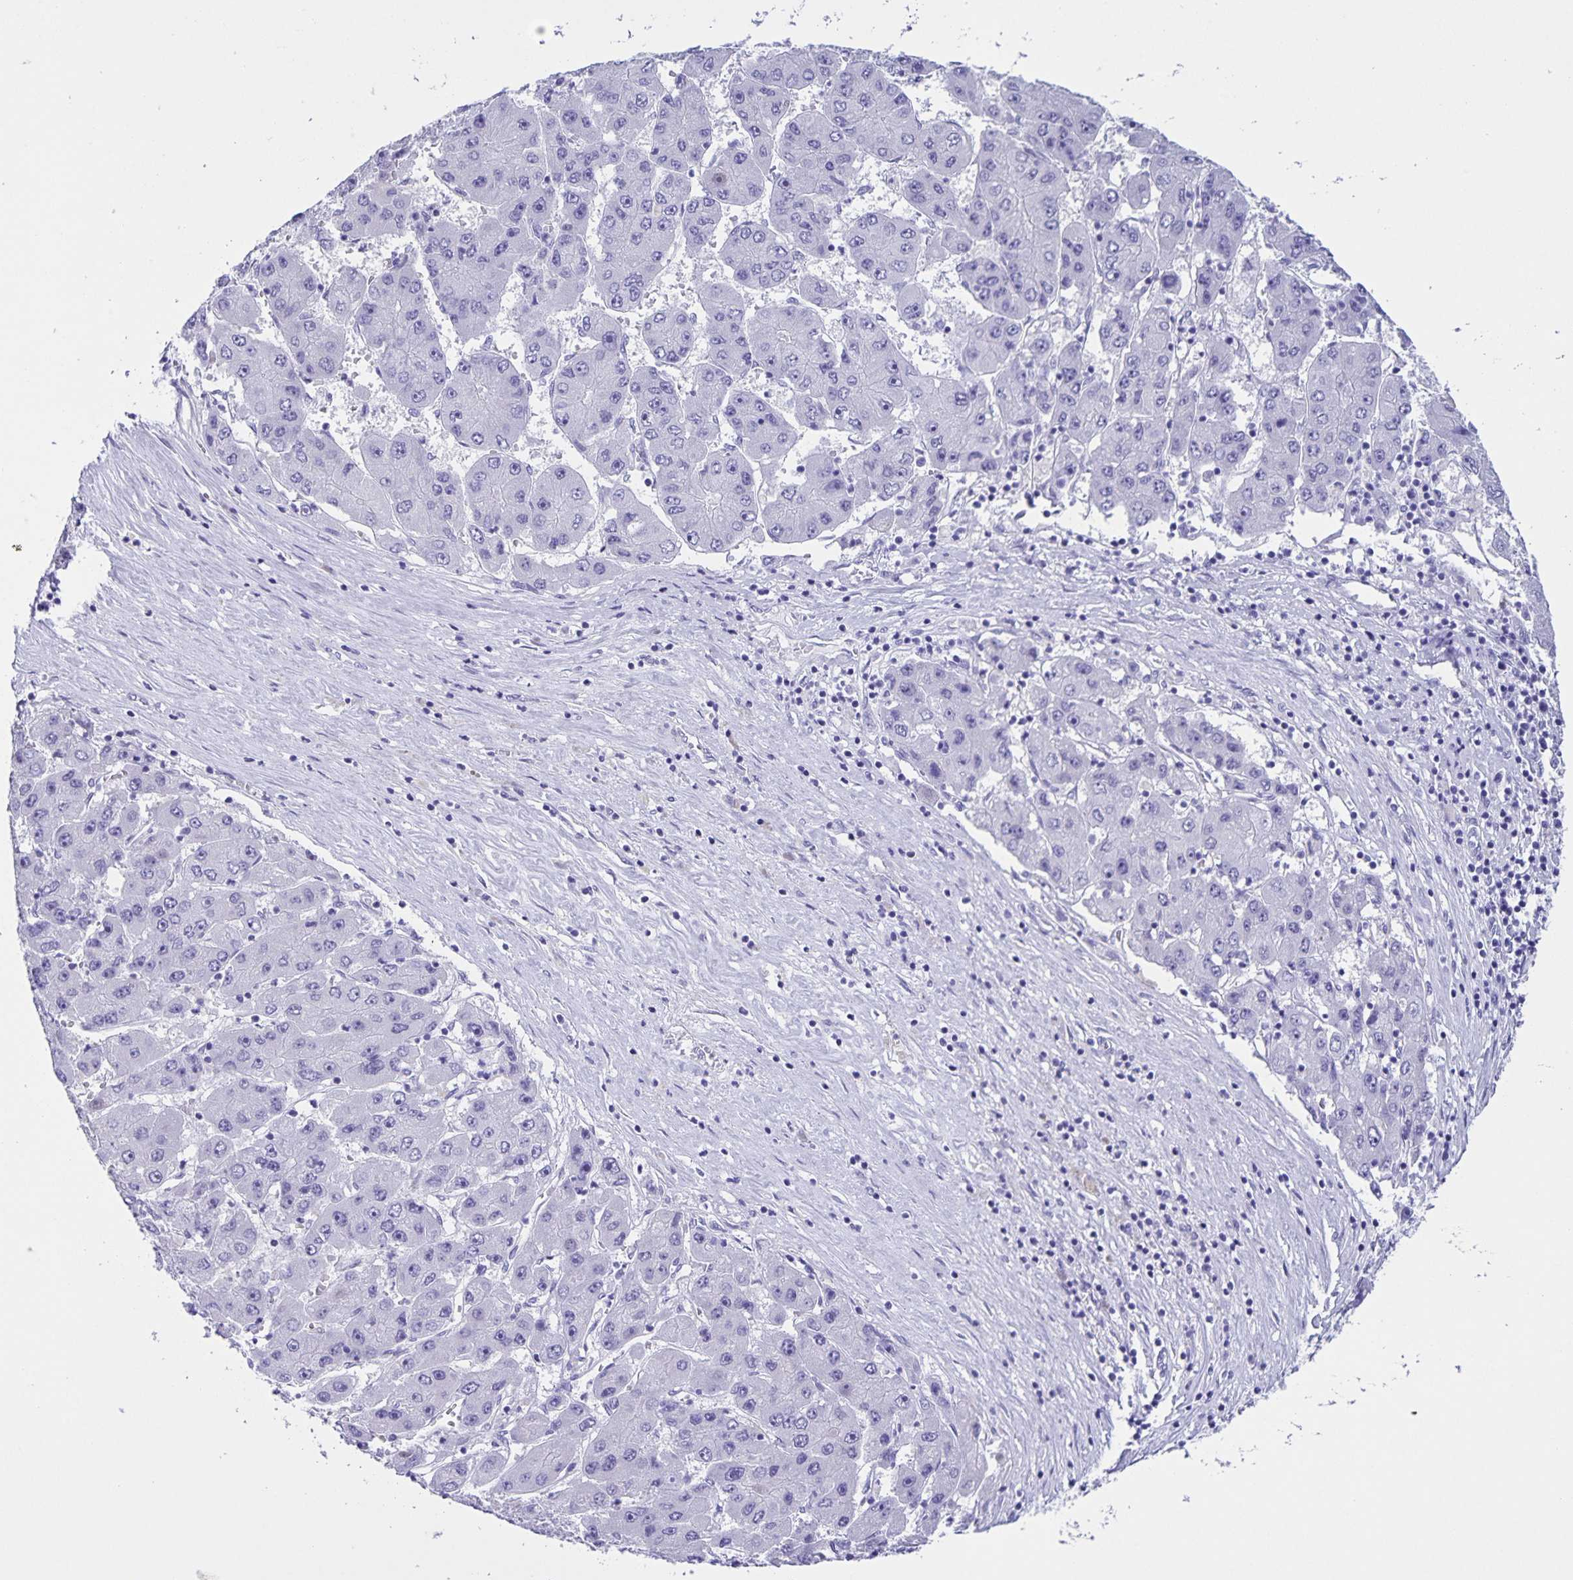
{"staining": {"intensity": "negative", "quantity": "none", "location": "none"}, "tissue": "liver cancer", "cell_type": "Tumor cells", "image_type": "cancer", "snomed": [{"axis": "morphology", "description": "Carcinoma, Hepatocellular, NOS"}, {"axis": "topography", "description": "Liver"}], "caption": "Tumor cells are negative for protein expression in human liver hepatocellular carcinoma.", "gene": "UBQLN3", "patient": {"sex": "female", "age": 61}}